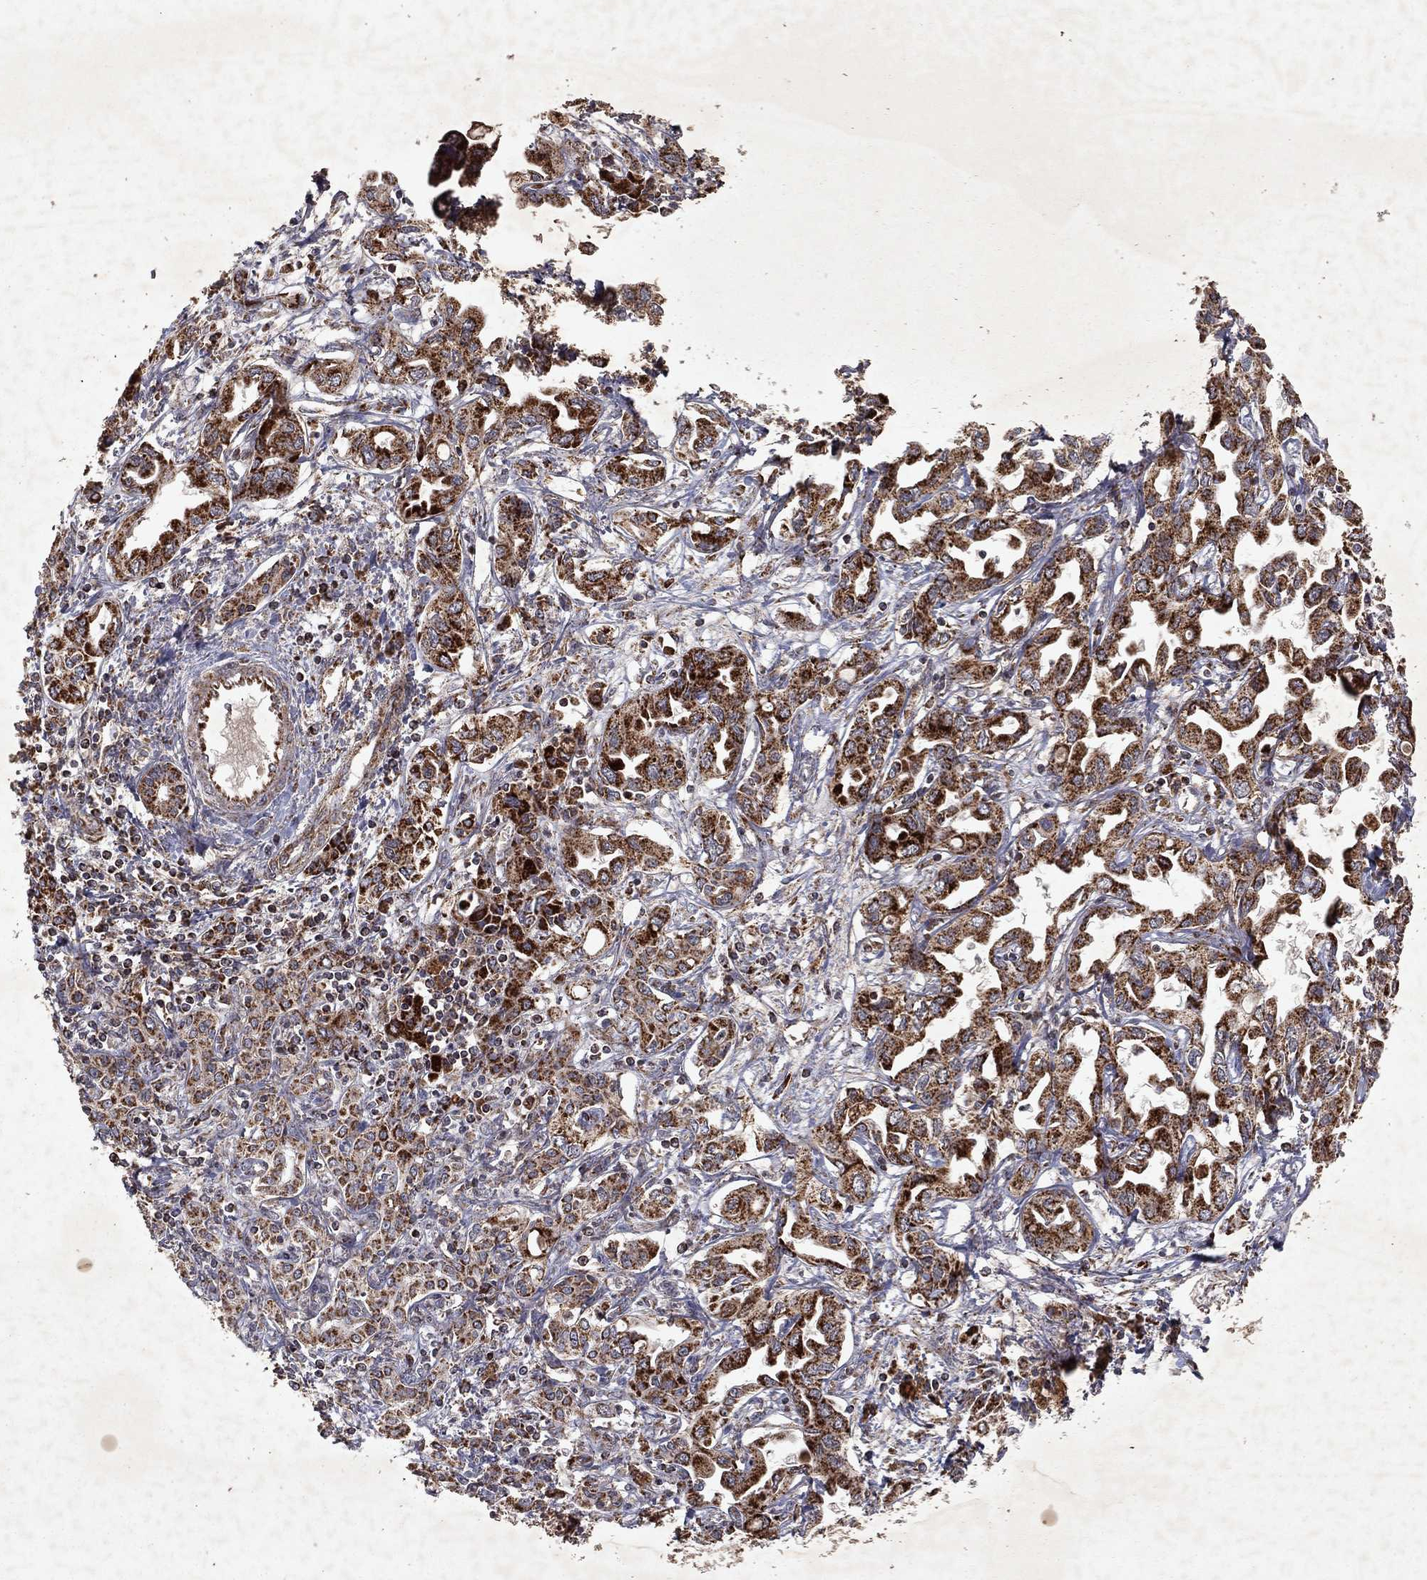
{"staining": {"intensity": "strong", "quantity": ">75%", "location": "cytoplasmic/membranous"}, "tissue": "liver cancer", "cell_type": "Tumor cells", "image_type": "cancer", "snomed": [{"axis": "morphology", "description": "Cholangiocarcinoma"}, {"axis": "topography", "description": "Liver"}], "caption": "IHC of human liver cholangiocarcinoma exhibits high levels of strong cytoplasmic/membranous positivity in about >75% of tumor cells. Using DAB (brown) and hematoxylin (blue) stains, captured at high magnification using brightfield microscopy.", "gene": "PYROXD2", "patient": {"sex": "female", "age": 64}}